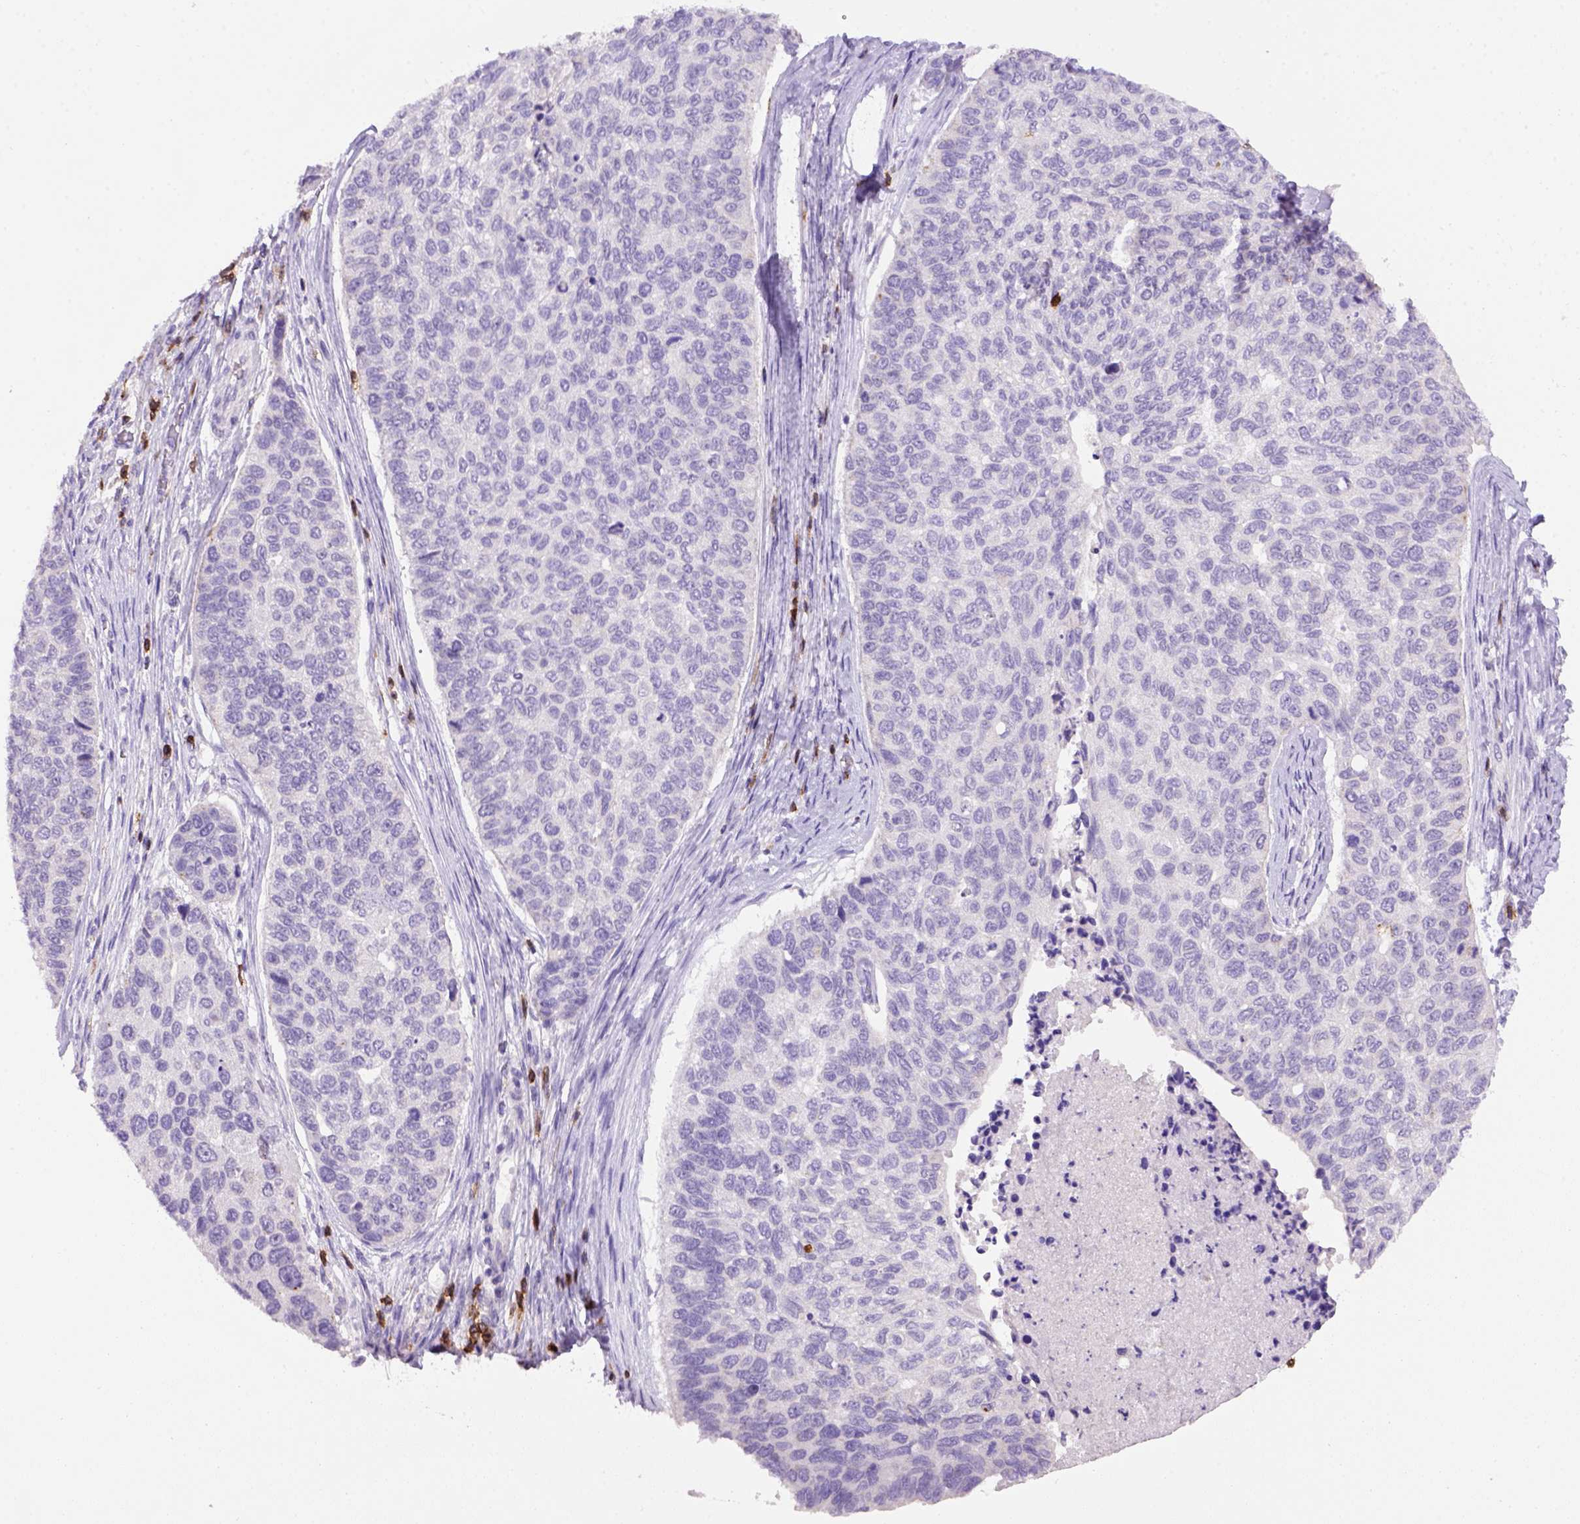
{"staining": {"intensity": "negative", "quantity": "none", "location": "none"}, "tissue": "lung cancer", "cell_type": "Tumor cells", "image_type": "cancer", "snomed": [{"axis": "morphology", "description": "Squamous cell carcinoma, NOS"}, {"axis": "topography", "description": "Lung"}], "caption": "The immunohistochemistry (IHC) micrograph has no significant positivity in tumor cells of lung cancer (squamous cell carcinoma) tissue.", "gene": "CD3E", "patient": {"sex": "male", "age": 69}}